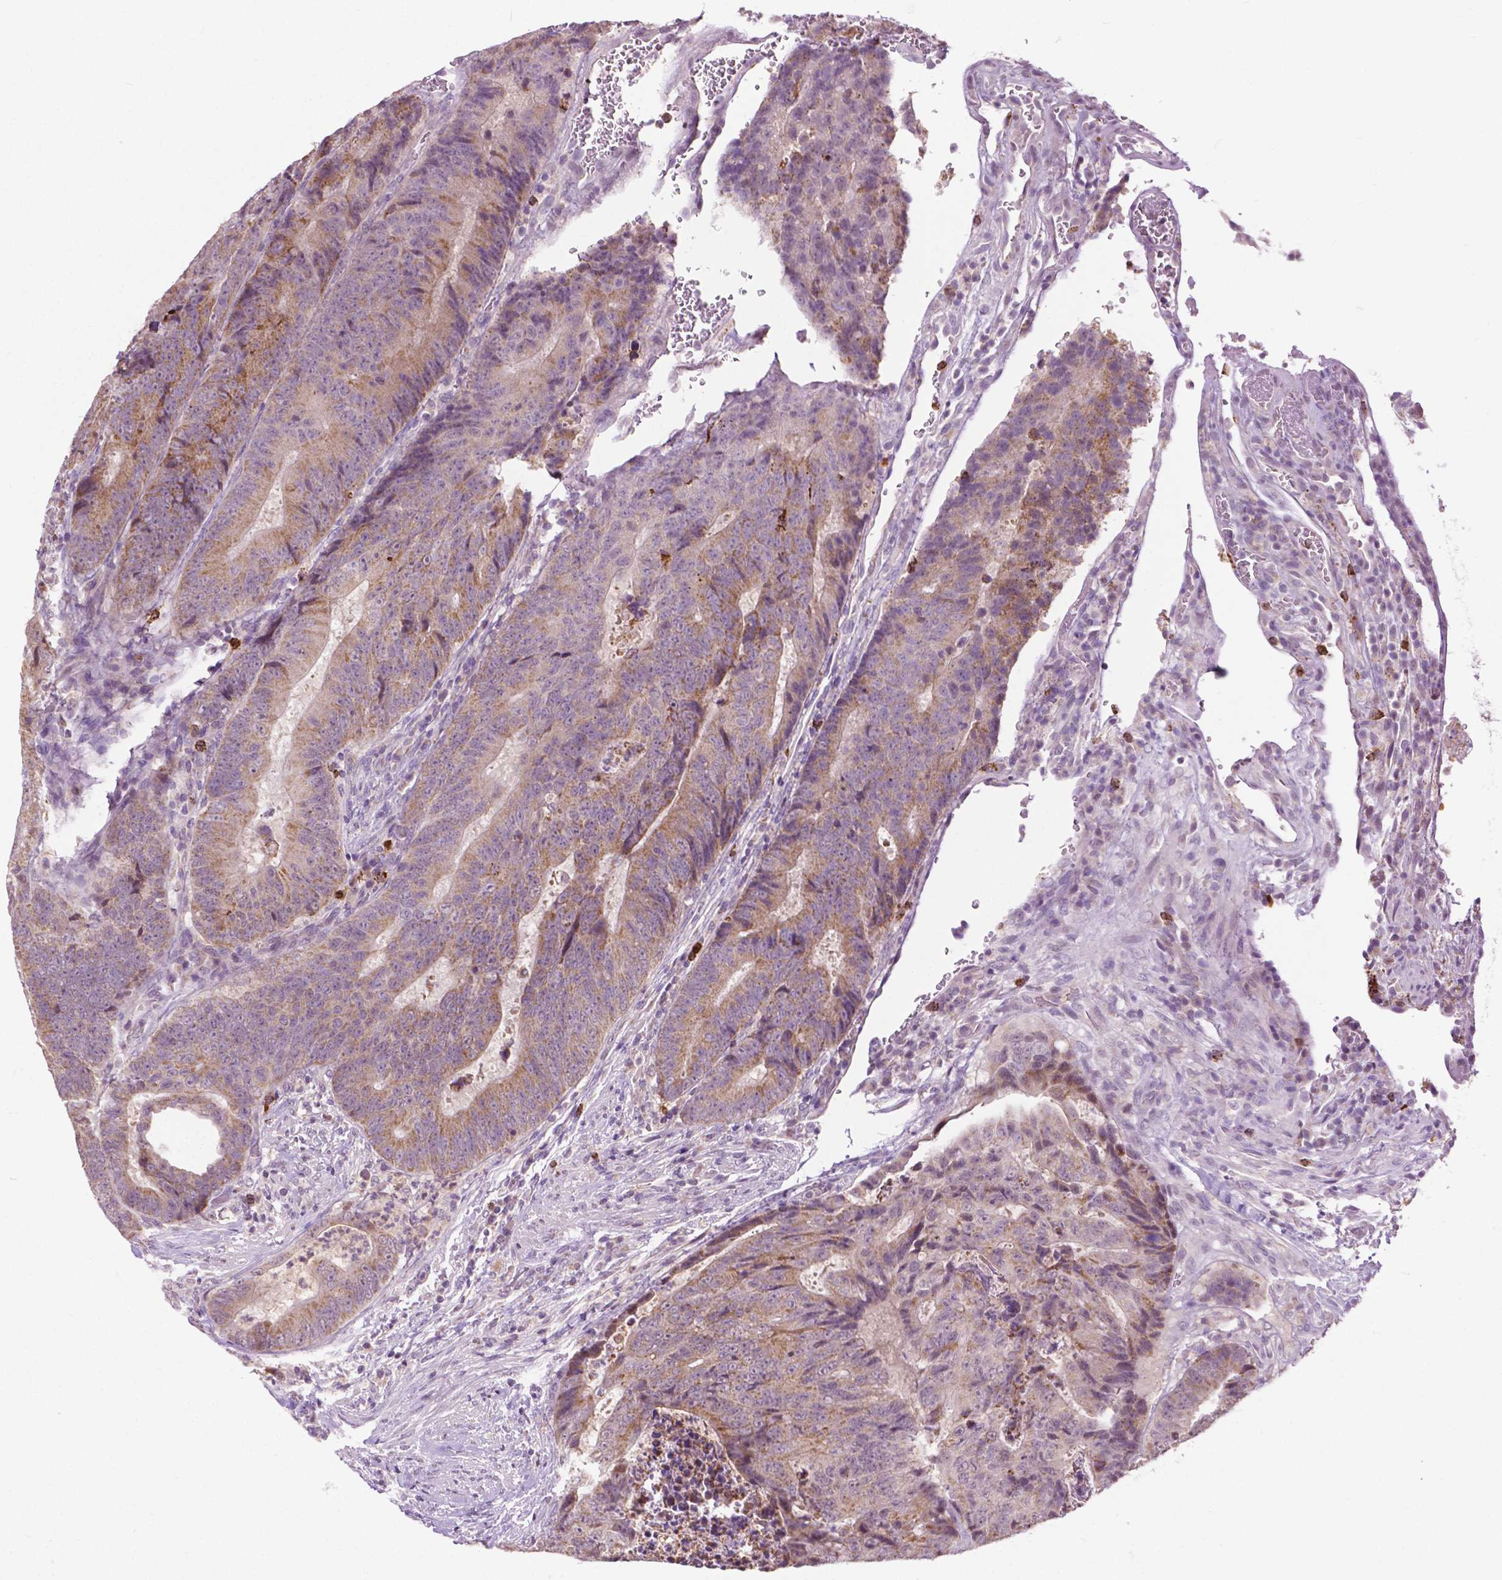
{"staining": {"intensity": "moderate", "quantity": "25%-75%", "location": "cytoplasmic/membranous"}, "tissue": "colorectal cancer", "cell_type": "Tumor cells", "image_type": "cancer", "snomed": [{"axis": "morphology", "description": "Adenocarcinoma, NOS"}, {"axis": "topography", "description": "Colon"}], "caption": "Immunohistochemical staining of colorectal cancer demonstrates moderate cytoplasmic/membranous protein positivity in about 25%-75% of tumor cells.", "gene": "TTC9B", "patient": {"sex": "female", "age": 48}}